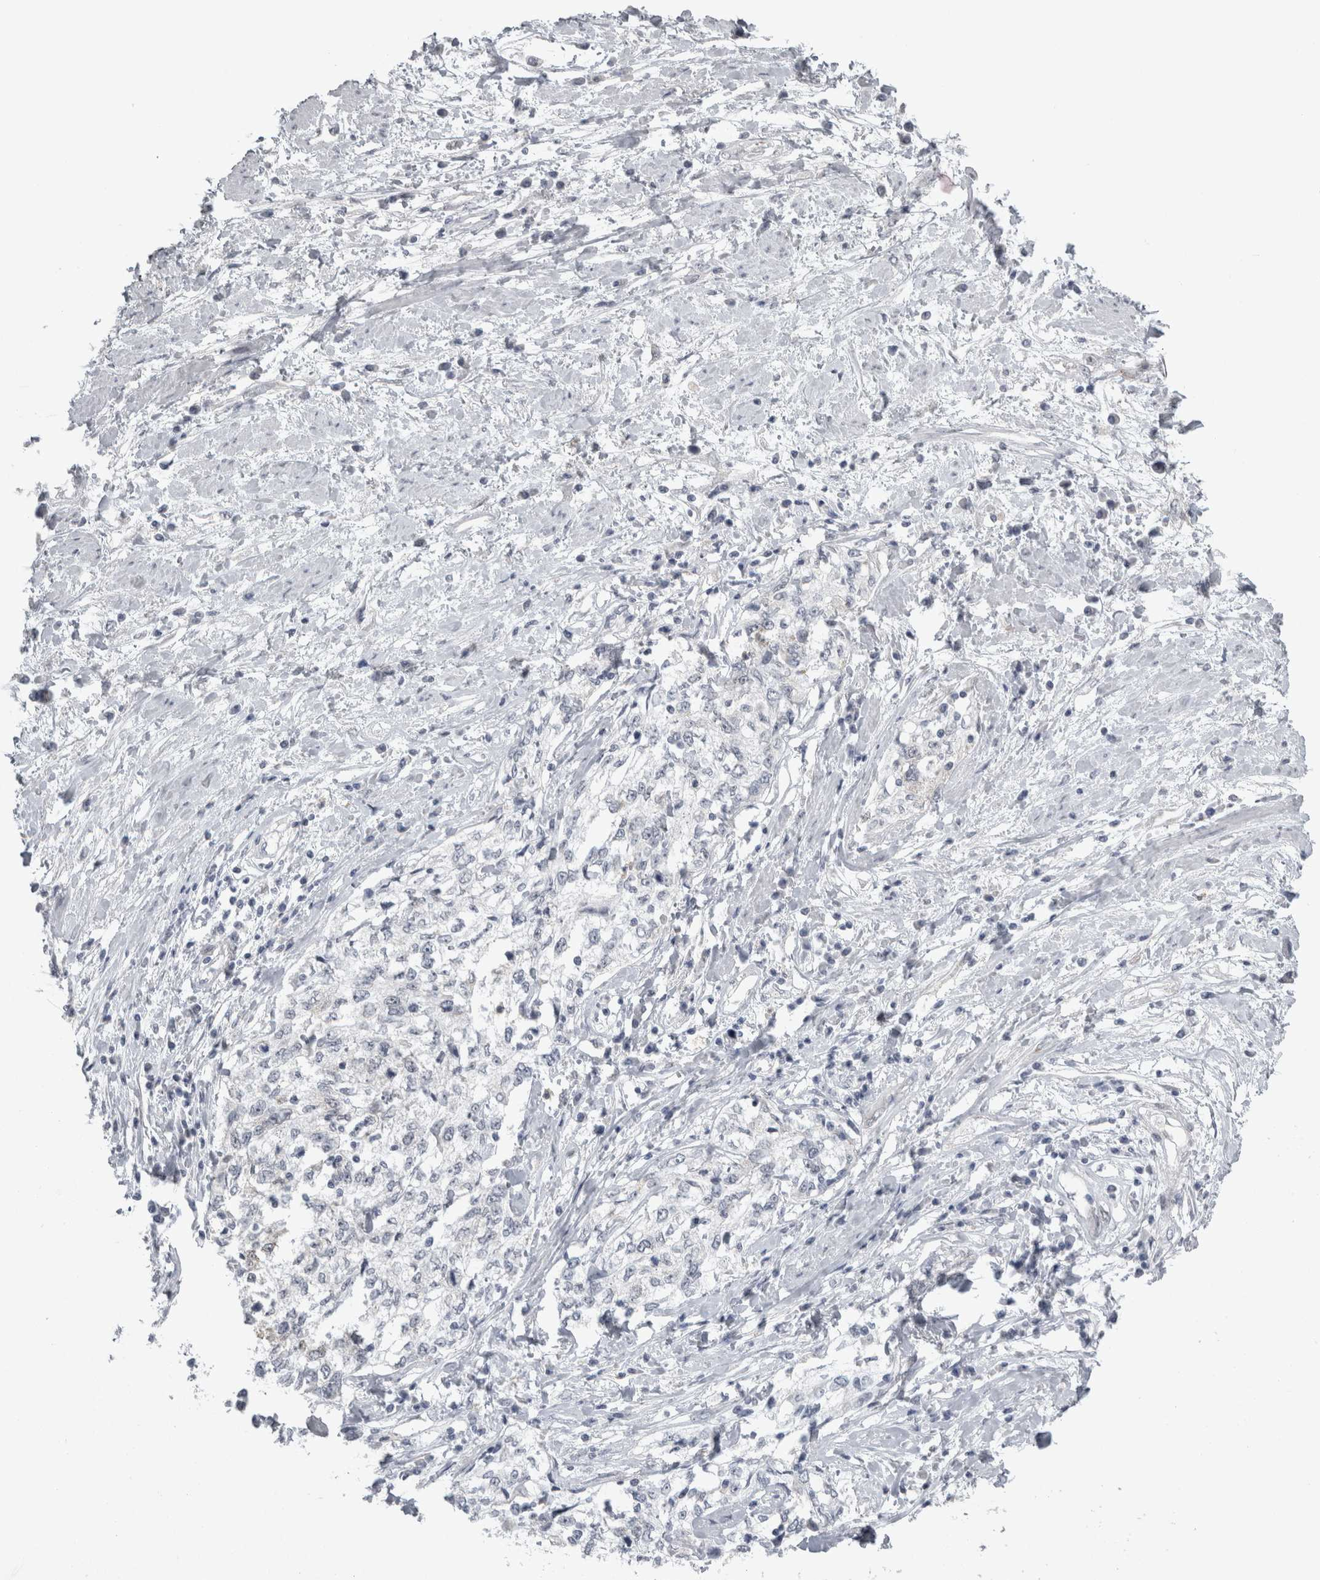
{"staining": {"intensity": "negative", "quantity": "none", "location": "none"}, "tissue": "cervical cancer", "cell_type": "Tumor cells", "image_type": "cancer", "snomed": [{"axis": "morphology", "description": "Squamous cell carcinoma, NOS"}, {"axis": "topography", "description": "Cervix"}], "caption": "Immunohistochemistry (IHC) micrograph of neoplastic tissue: cervical squamous cell carcinoma stained with DAB demonstrates no significant protein expression in tumor cells.", "gene": "PLIN1", "patient": {"sex": "female", "age": 57}}